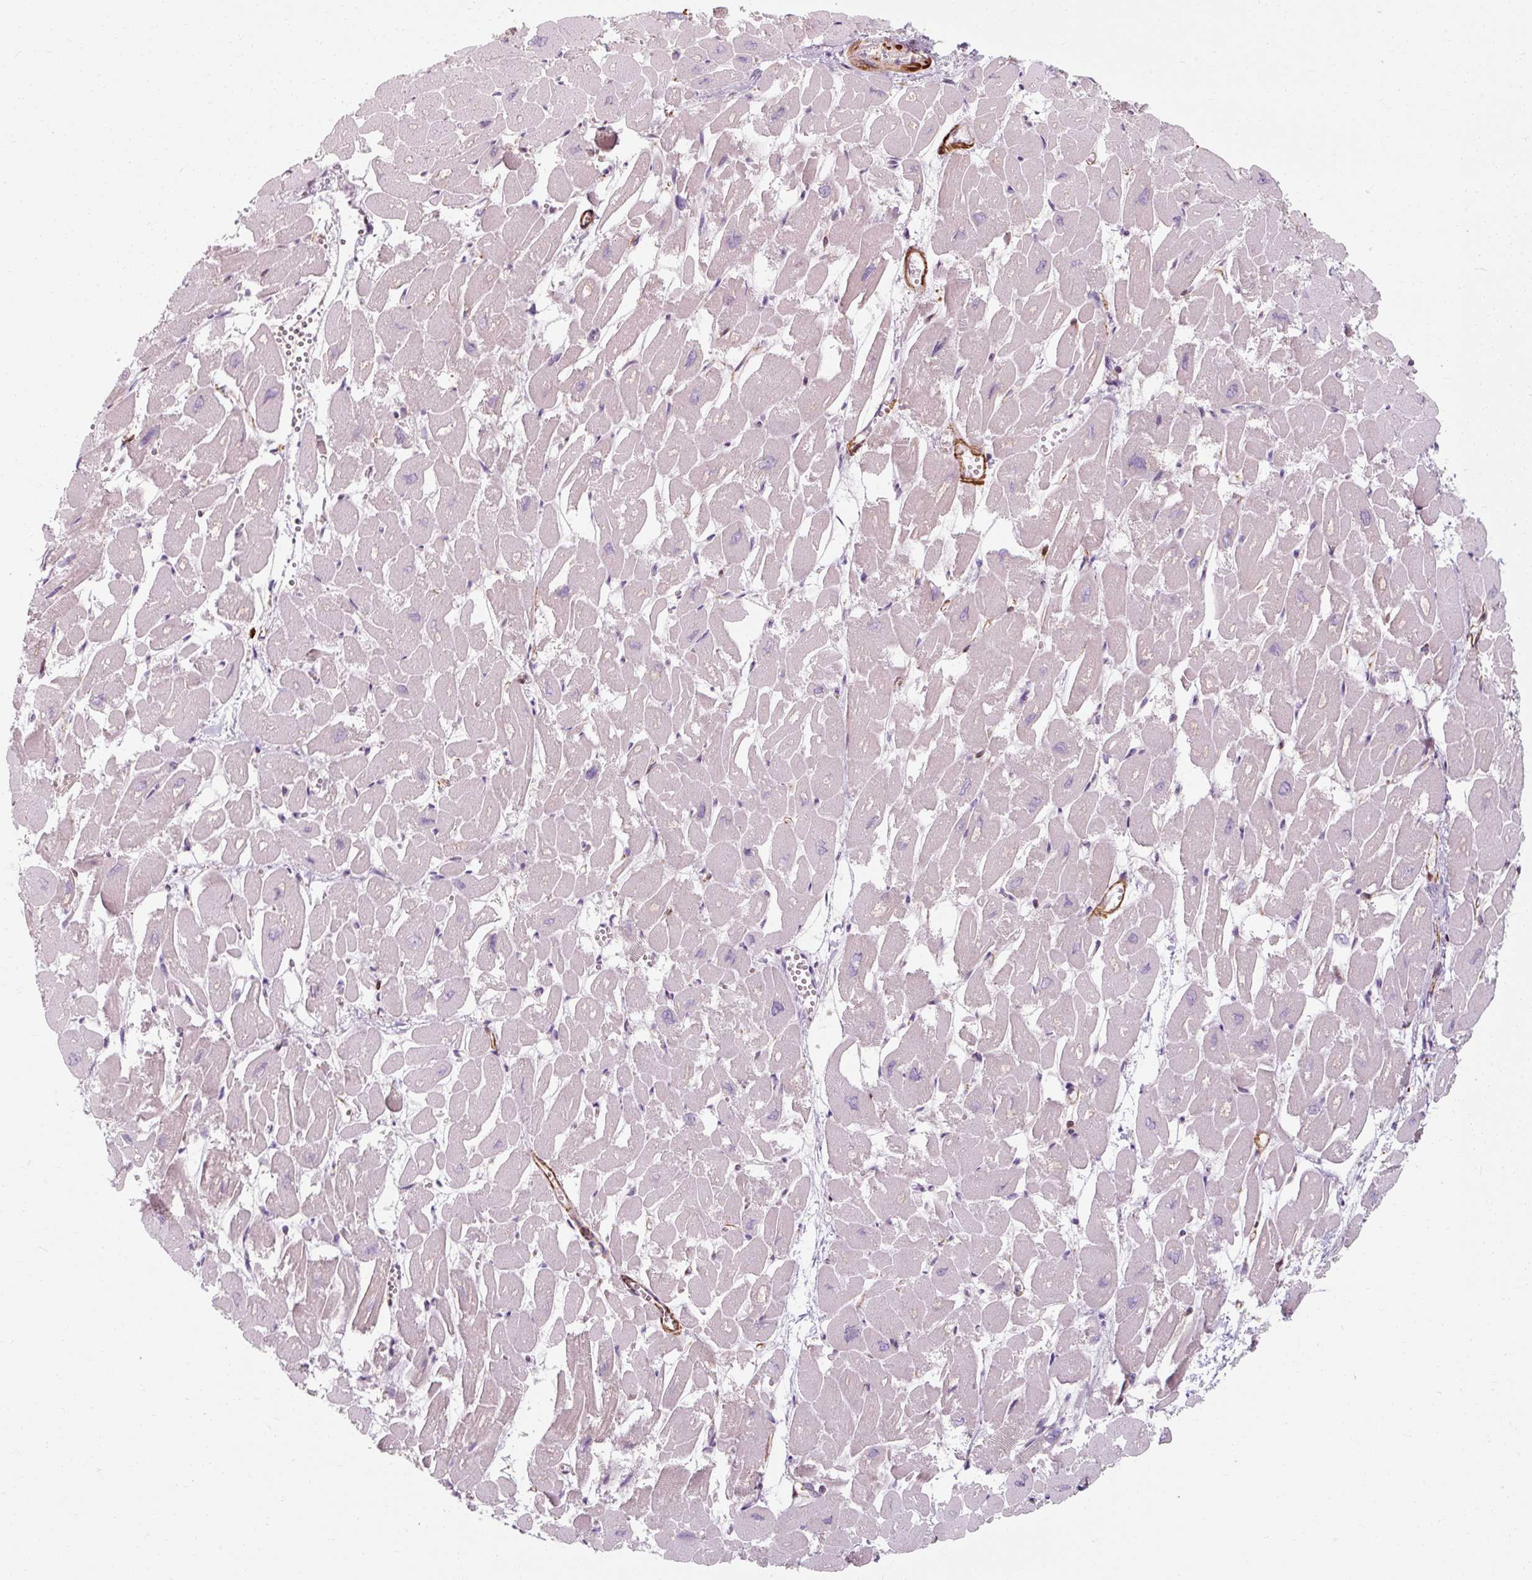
{"staining": {"intensity": "weak", "quantity": "25%-75%", "location": "cytoplasmic/membranous"}, "tissue": "heart muscle", "cell_type": "Cardiomyocytes", "image_type": "normal", "snomed": [{"axis": "morphology", "description": "Normal tissue, NOS"}, {"axis": "topography", "description": "Heart"}], "caption": "A high-resolution image shows immunohistochemistry staining of normal heart muscle, which demonstrates weak cytoplasmic/membranous positivity in about 25%-75% of cardiomyocytes.", "gene": "MRPS5", "patient": {"sex": "male", "age": 54}}